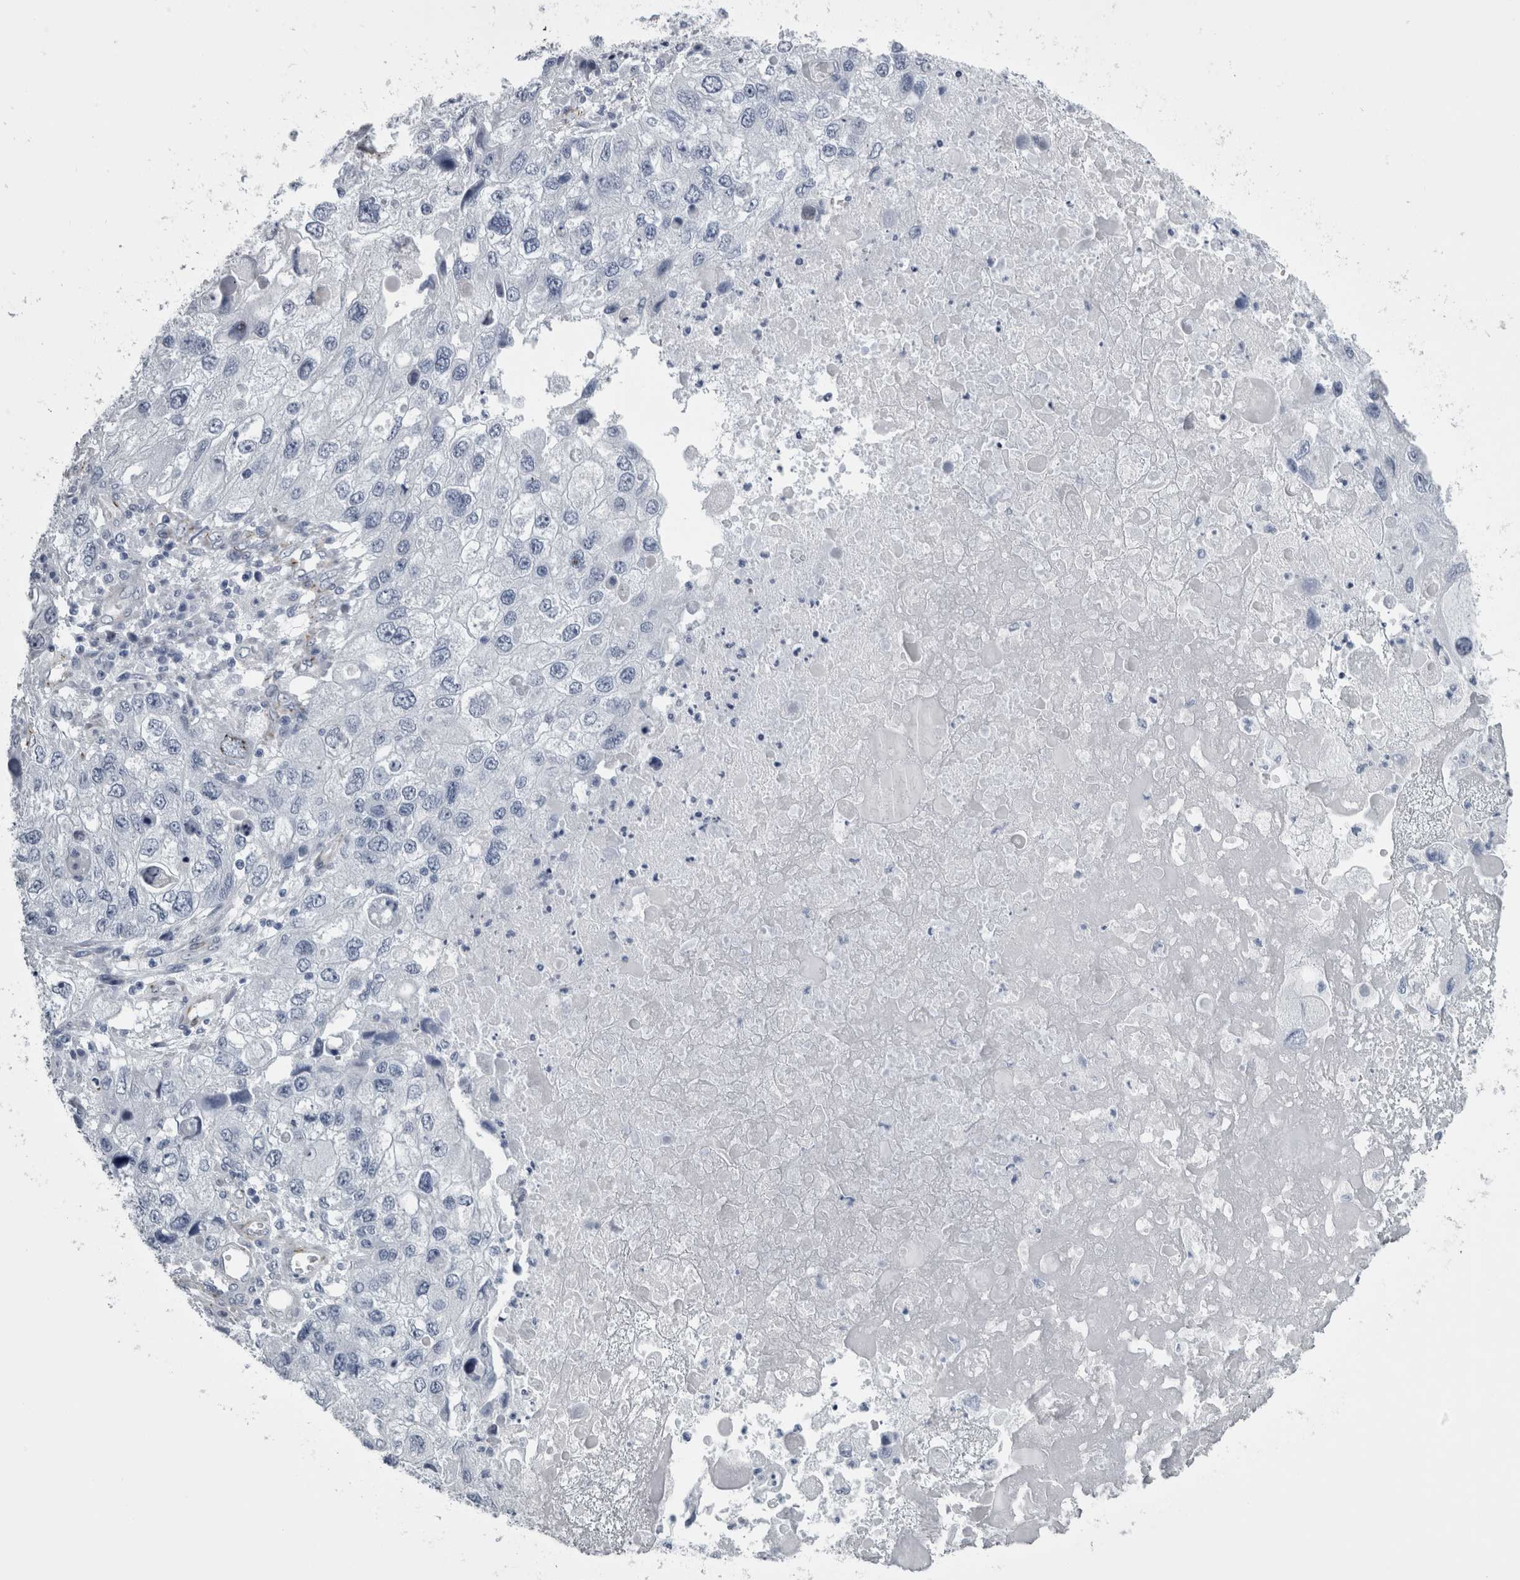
{"staining": {"intensity": "negative", "quantity": "none", "location": "none"}, "tissue": "endometrial cancer", "cell_type": "Tumor cells", "image_type": "cancer", "snomed": [{"axis": "morphology", "description": "Adenocarcinoma, NOS"}, {"axis": "topography", "description": "Endometrium"}], "caption": "Endometrial cancer (adenocarcinoma) was stained to show a protein in brown. There is no significant staining in tumor cells.", "gene": "VWDE", "patient": {"sex": "female", "age": 49}}